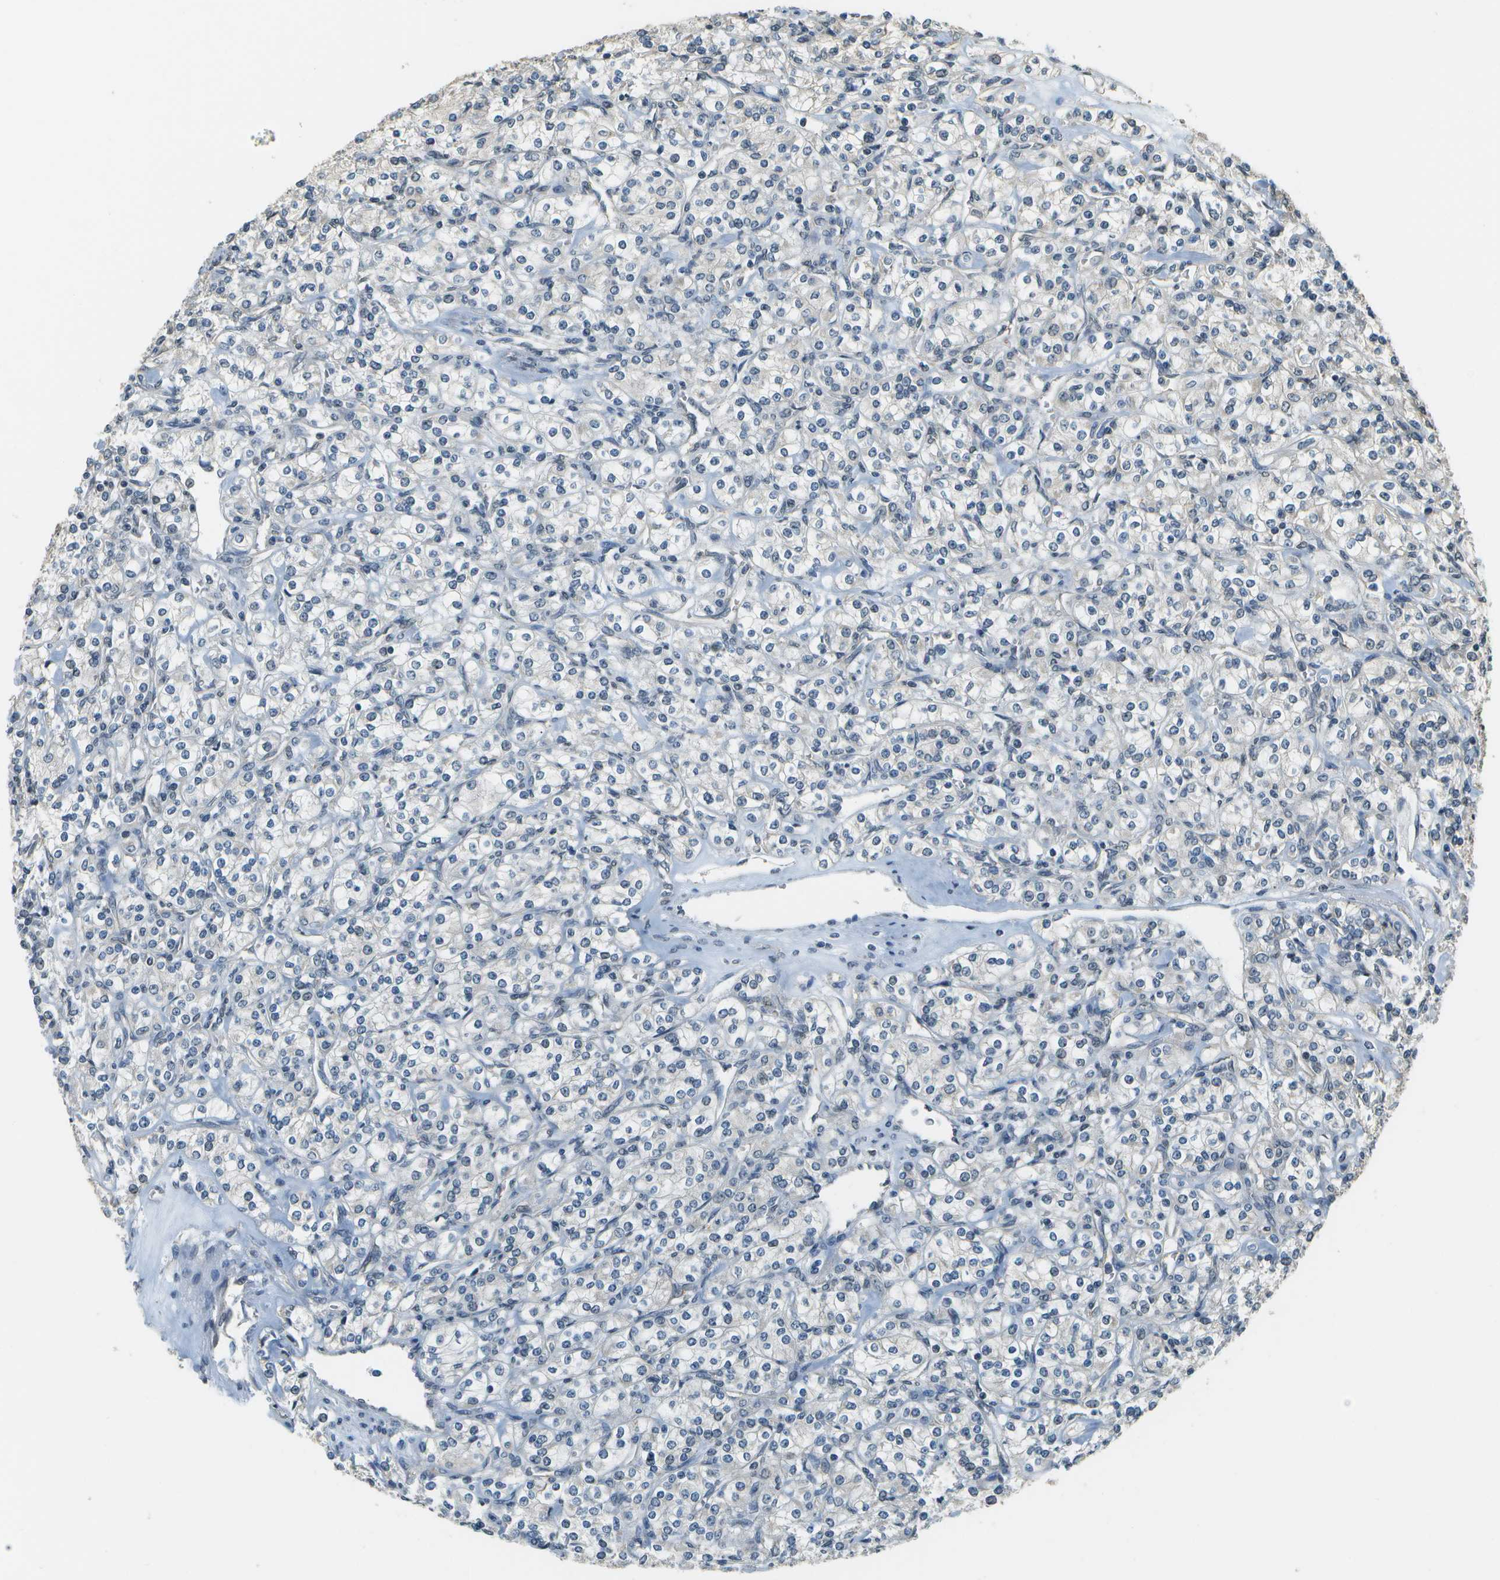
{"staining": {"intensity": "negative", "quantity": "none", "location": "none"}, "tissue": "renal cancer", "cell_type": "Tumor cells", "image_type": "cancer", "snomed": [{"axis": "morphology", "description": "Adenocarcinoma, NOS"}, {"axis": "topography", "description": "Kidney"}], "caption": "High power microscopy photomicrograph of an immunohistochemistry (IHC) photomicrograph of renal adenocarcinoma, revealing no significant staining in tumor cells. The staining is performed using DAB (3,3'-diaminobenzidine) brown chromogen with nuclei counter-stained in using hematoxylin.", "gene": "ABL2", "patient": {"sex": "male", "age": 77}}